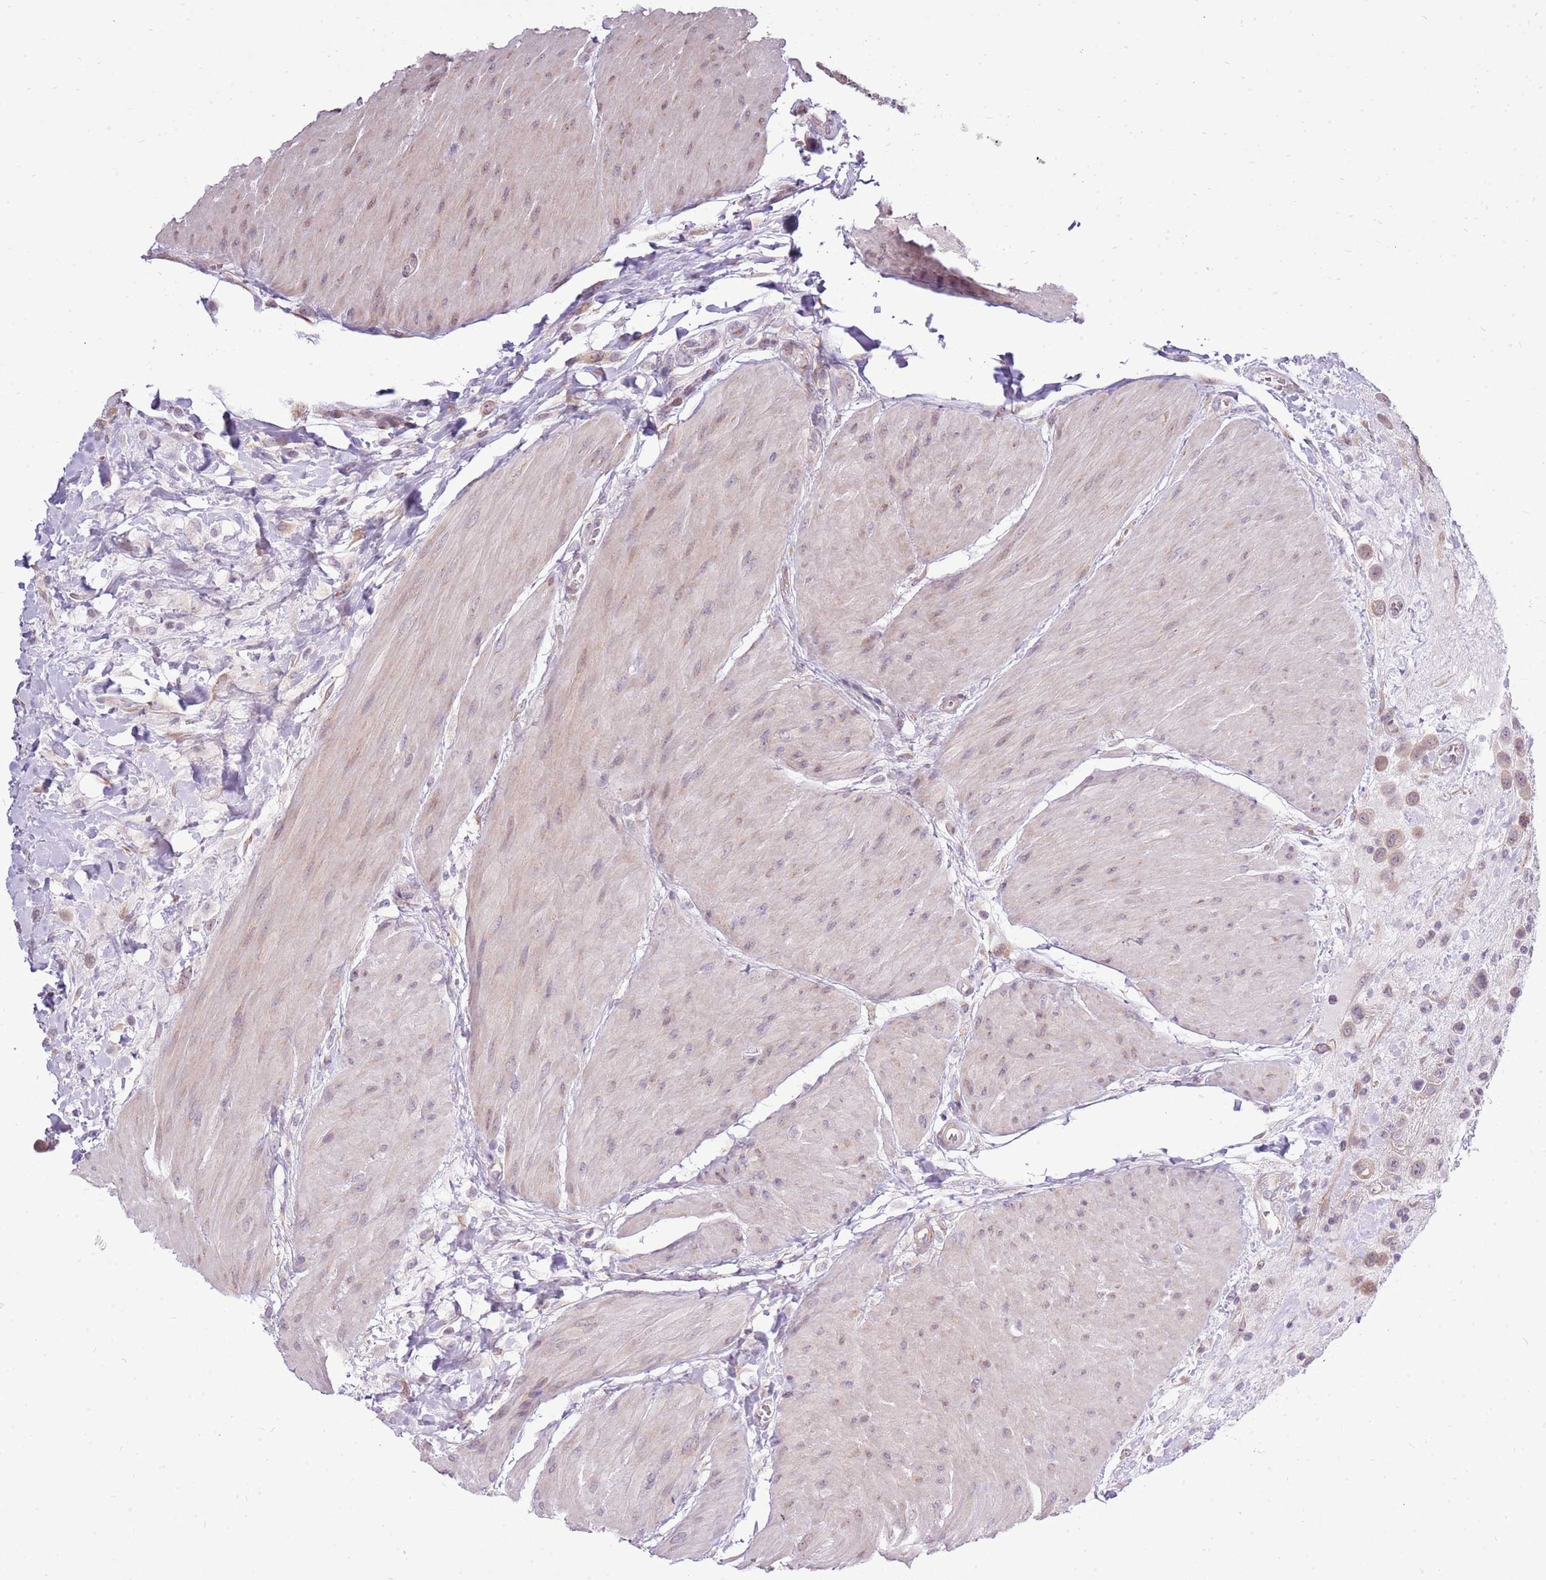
{"staining": {"intensity": "weak", "quantity": ">75%", "location": "cytoplasmic/membranous"}, "tissue": "urothelial cancer", "cell_type": "Tumor cells", "image_type": "cancer", "snomed": [{"axis": "morphology", "description": "Urothelial carcinoma, High grade"}, {"axis": "topography", "description": "Urinary bladder"}], "caption": "Immunohistochemistry of human urothelial cancer reveals low levels of weak cytoplasmic/membranous expression in approximately >75% of tumor cells.", "gene": "UGGT2", "patient": {"sex": "male", "age": 50}}